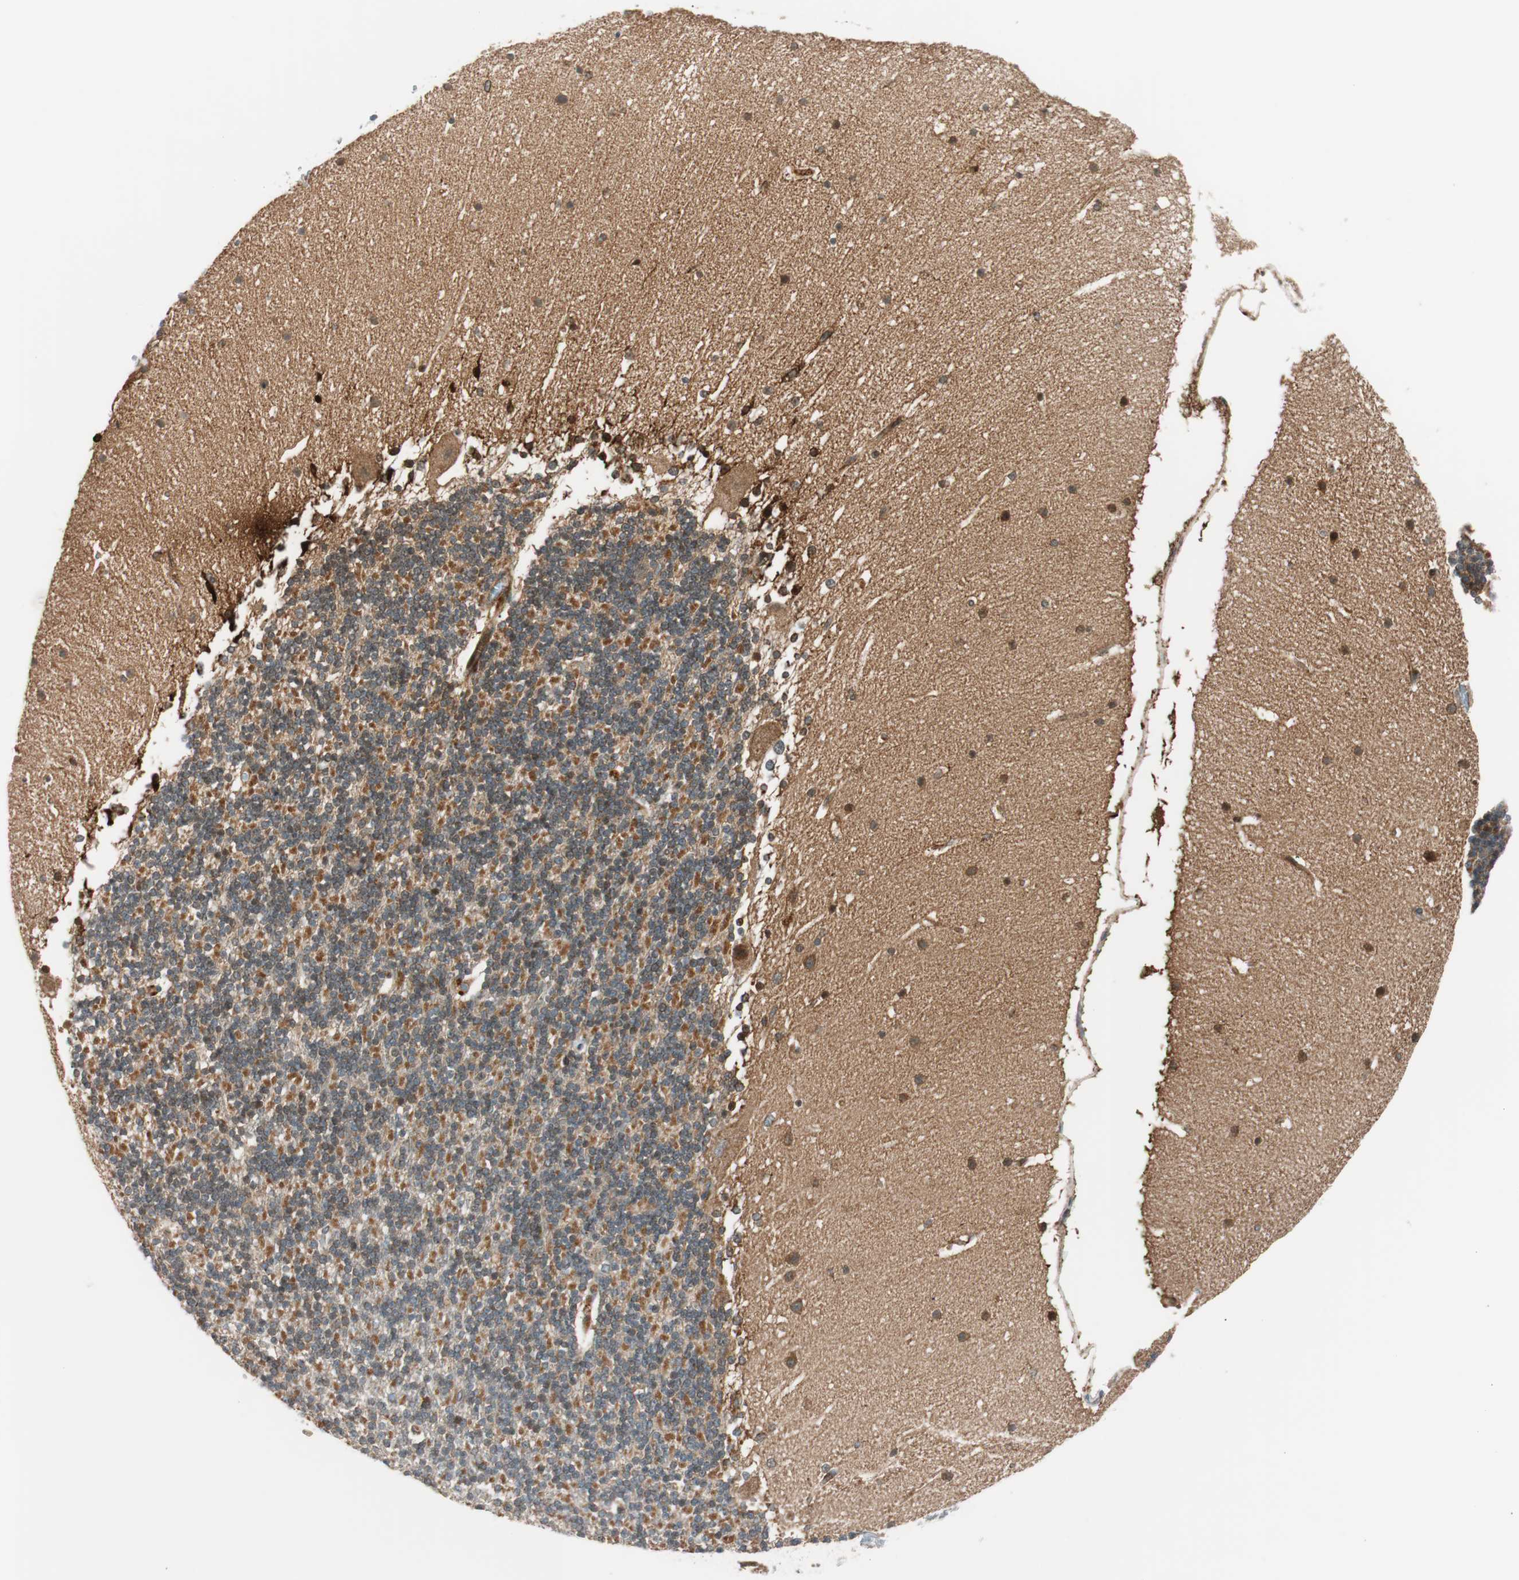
{"staining": {"intensity": "strong", "quantity": "25%-75%", "location": "cytoplasmic/membranous"}, "tissue": "cerebellum", "cell_type": "Cells in granular layer", "image_type": "normal", "snomed": [{"axis": "morphology", "description": "Normal tissue, NOS"}, {"axis": "topography", "description": "Cerebellum"}], "caption": "An immunohistochemistry image of normal tissue is shown. Protein staining in brown shows strong cytoplasmic/membranous positivity in cerebellum within cells in granular layer.", "gene": "ABI1", "patient": {"sex": "female", "age": 19}}